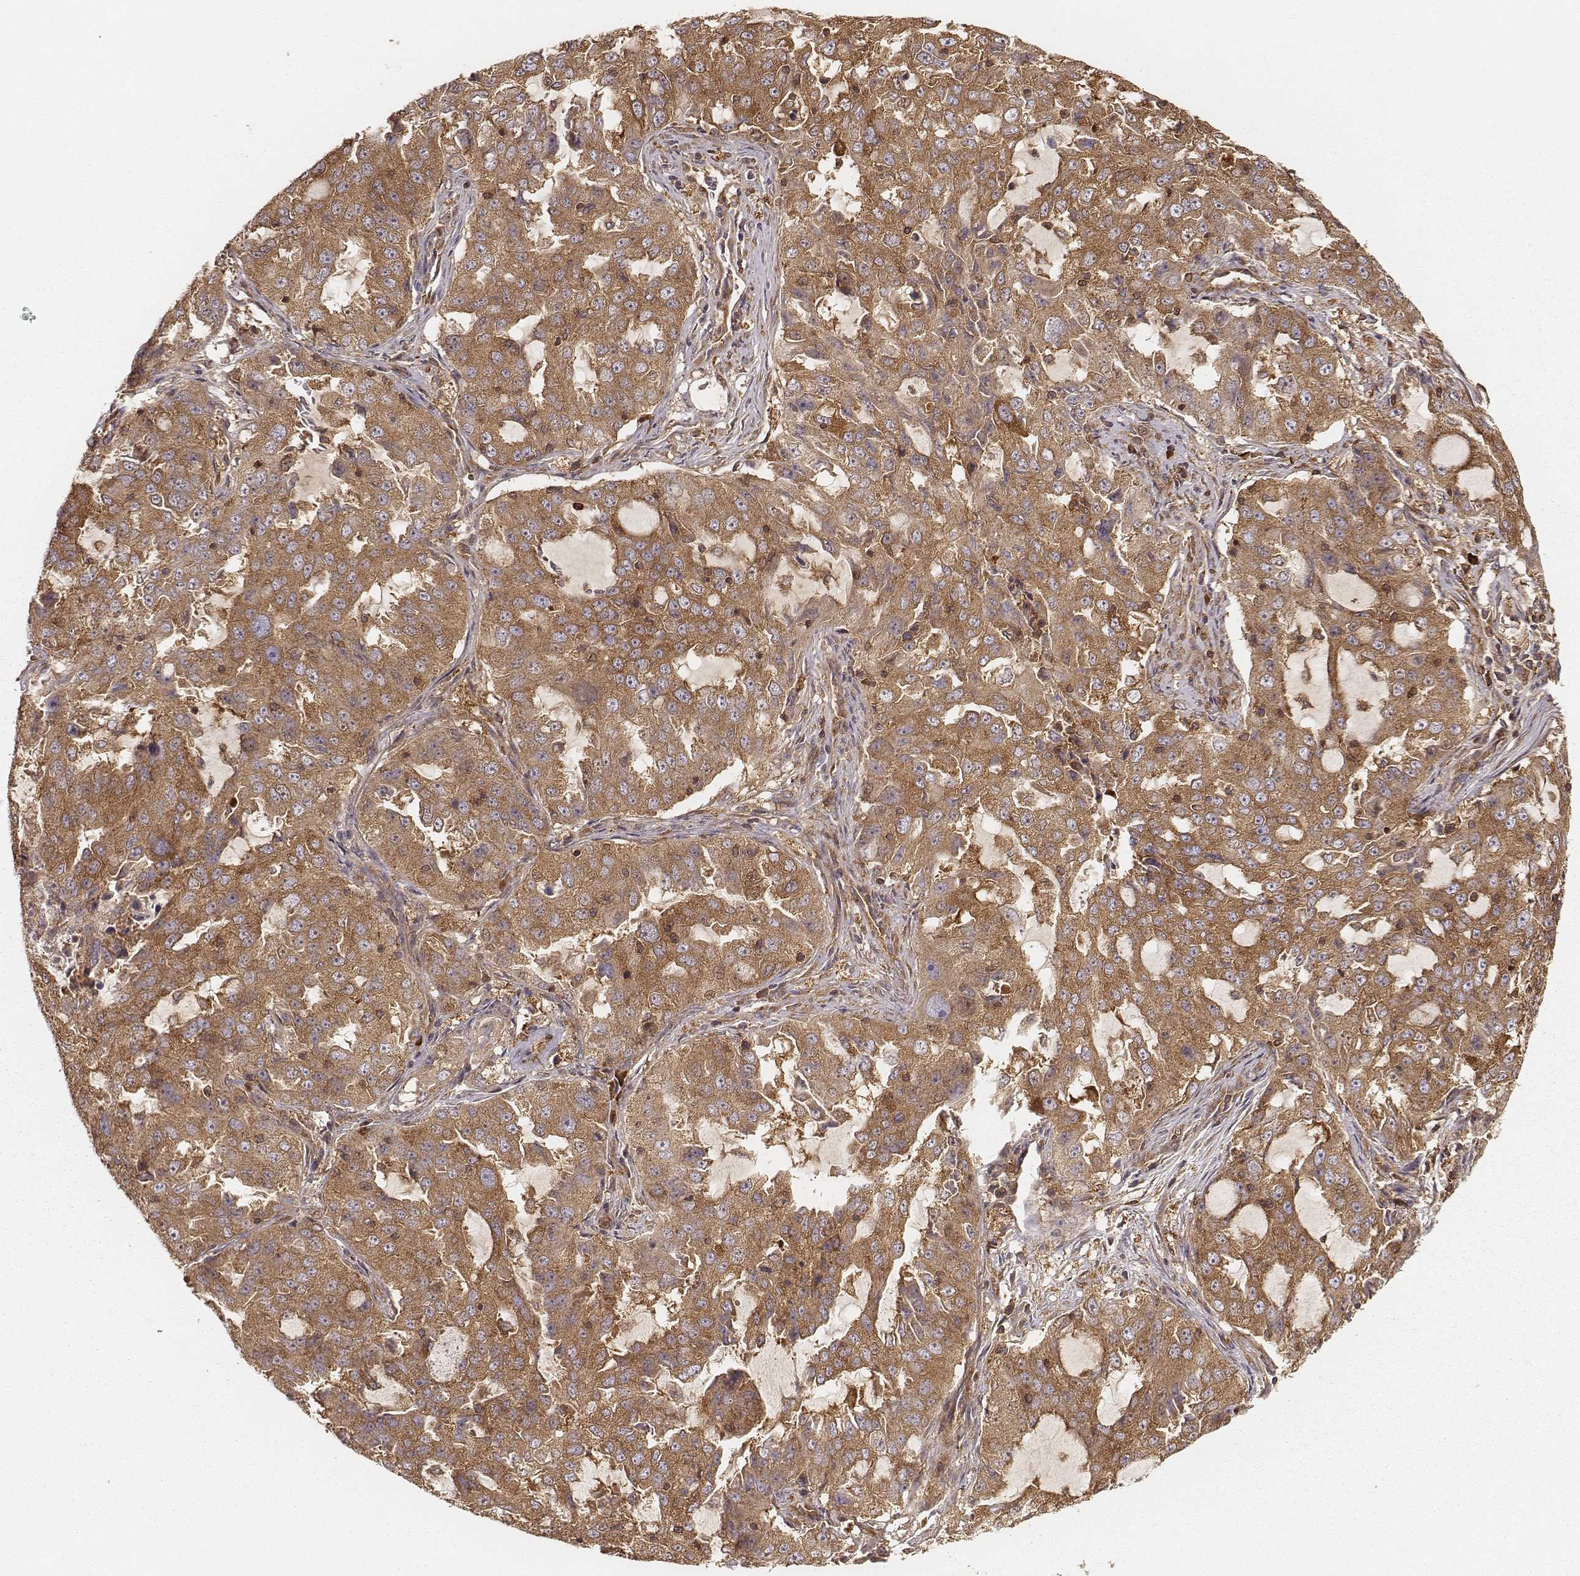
{"staining": {"intensity": "moderate", "quantity": ">75%", "location": "cytoplasmic/membranous"}, "tissue": "lung cancer", "cell_type": "Tumor cells", "image_type": "cancer", "snomed": [{"axis": "morphology", "description": "Adenocarcinoma, NOS"}, {"axis": "topography", "description": "Lung"}], "caption": "Approximately >75% of tumor cells in lung cancer display moderate cytoplasmic/membranous protein staining as visualized by brown immunohistochemical staining.", "gene": "CARS1", "patient": {"sex": "female", "age": 61}}